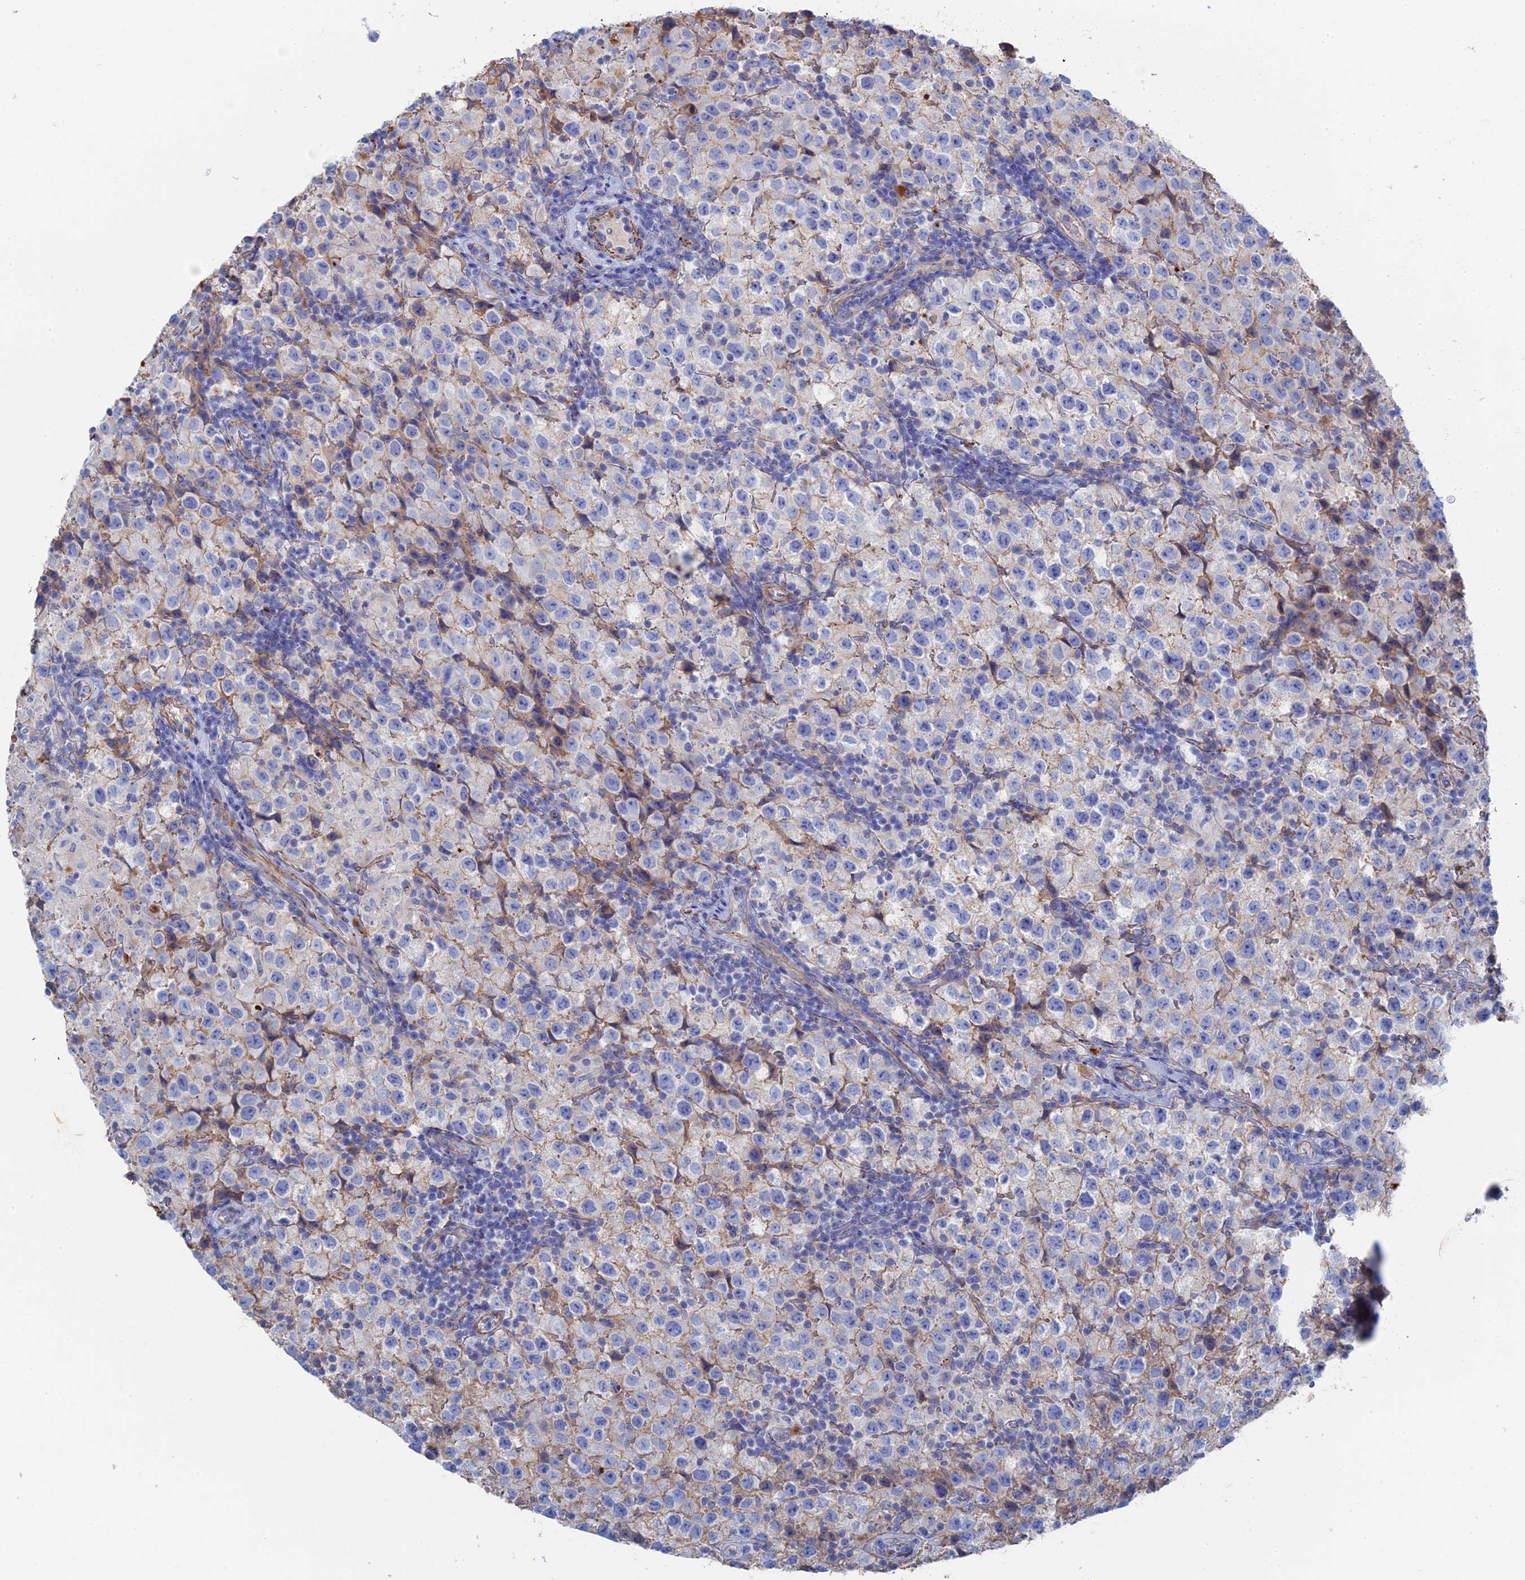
{"staining": {"intensity": "negative", "quantity": "none", "location": "none"}, "tissue": "testis cancer", "cell_type": "Tumor cells", "image_type": "cancer", "snomed": [{"axis": "morphology", "description": "Seminoma, NOS"}, {"axis": "morphology", "description": "Carcinoma, Embryonal, NOS"}, {"axis": "topography", "description": "Testis"}], "caption": "A high-resolution histopathology image shows IHC staining of embryonal carcinoma (testis), which exhibits no significant expression in tumor cells.", "gene": "STRA6", "patient": {"sex": "male", "age": 41}}